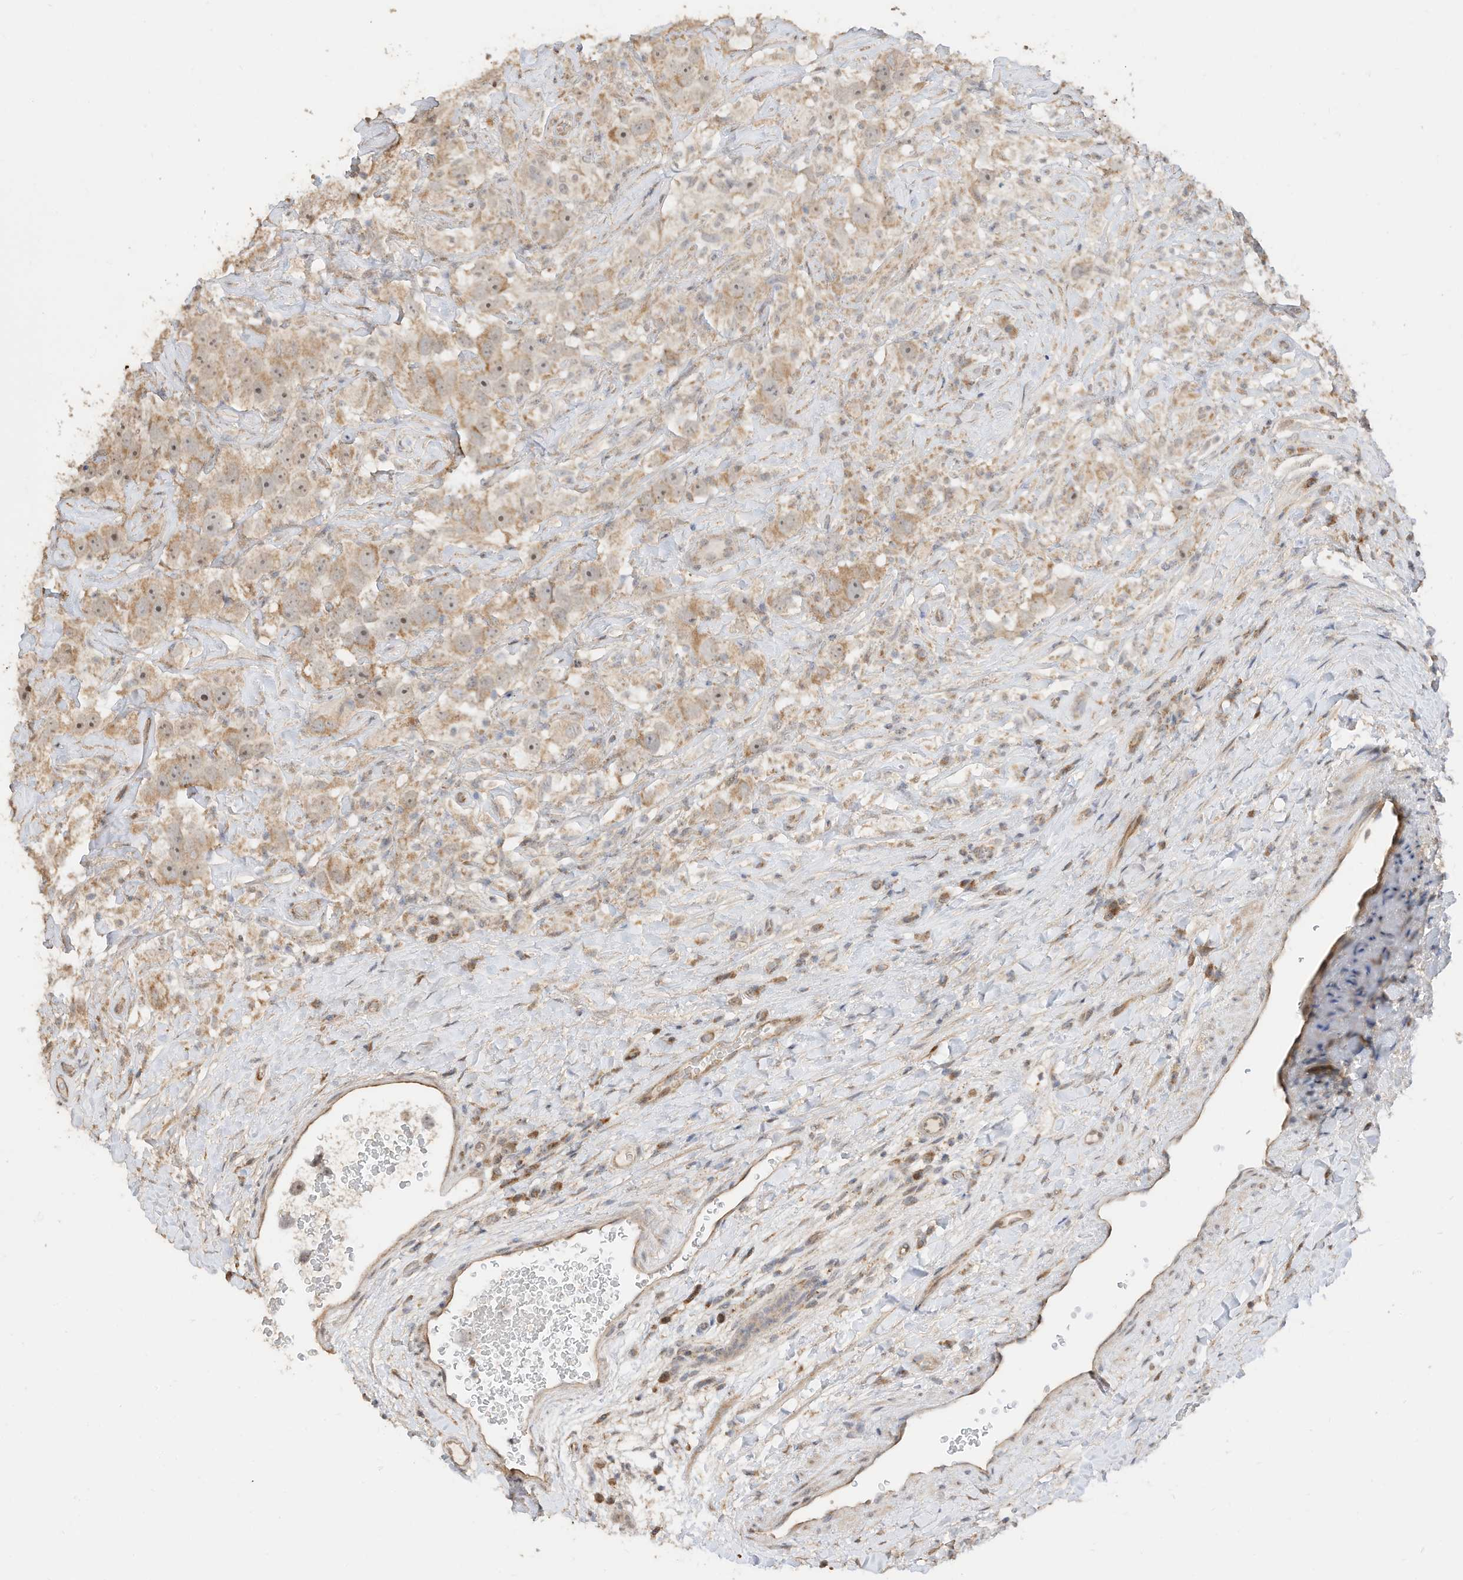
{"staining": {"intensity": "moderate", "quantity": "25%-75%", "location": "cytoplasmic/membranous"}, "tissue": "testis cancer", "cell_type": "Tumor cells", "image_type": "cancer", "snomed": [{"axis": "morphology", "description": "Seminoma, NOS"}, {"axis": "topography", "description": "Testis"}], "caption": "A brown stain labels moderate cytoplasmic/membranous expression of a protein in testis cancer tumor cells. The staining is performed using DAB brown chromogen to label protein expression. The nuclei are counter-stained blue using hematoxylin.", "gene": "CAGE1", "patient": {"sex": "male", "age": 49}}